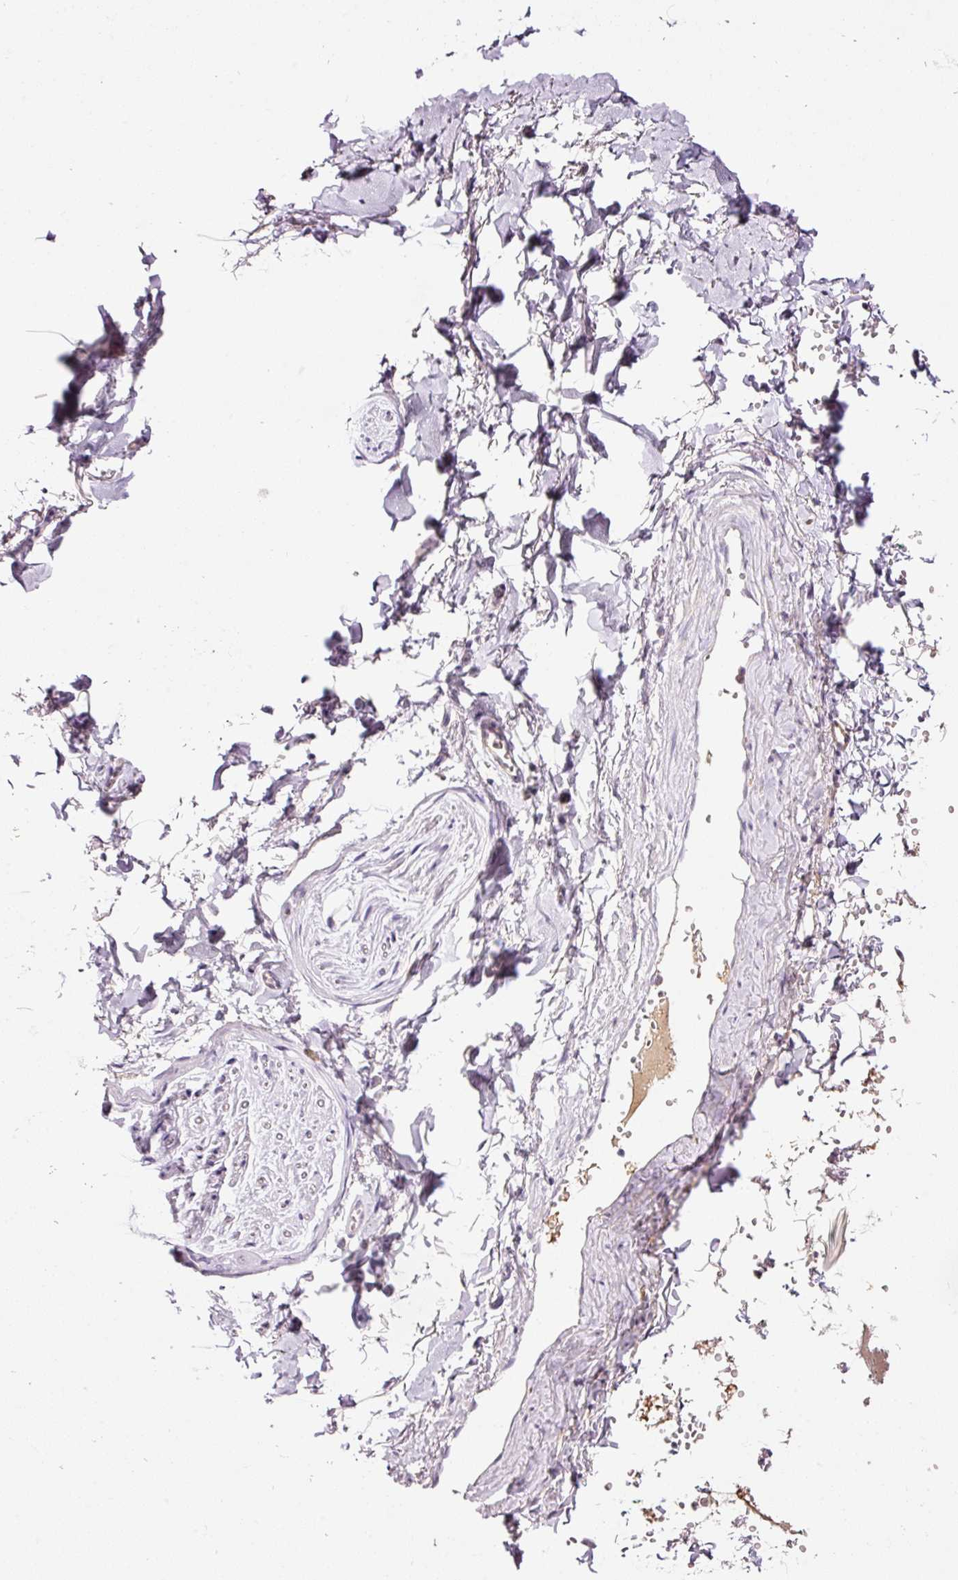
{"staining": {"intensity": "negative", "quantity": "none", "location": "none"}, "tissue": "adipose tissue", "cell_type": "Adipocytes", "image_type": "normal", "snomed": [{"axis": "morphology", "description": "Normal tissue, NOS"}, {"axis": "topography", "description": "Vulva"}, {"axis": "topography", "description": "Vagina"}, {"axis": "topography", "description": "Peripheral nerve tissue"}], "caption": "Immunohistochemistry (IHC) histopathology image of normal adipose tissue: human adipose tissue stained with DAB demonstrates no significant protein expression in adipocytes.", "gene": "ABCB4", "patient": {"sex": "female", "age": 66}}